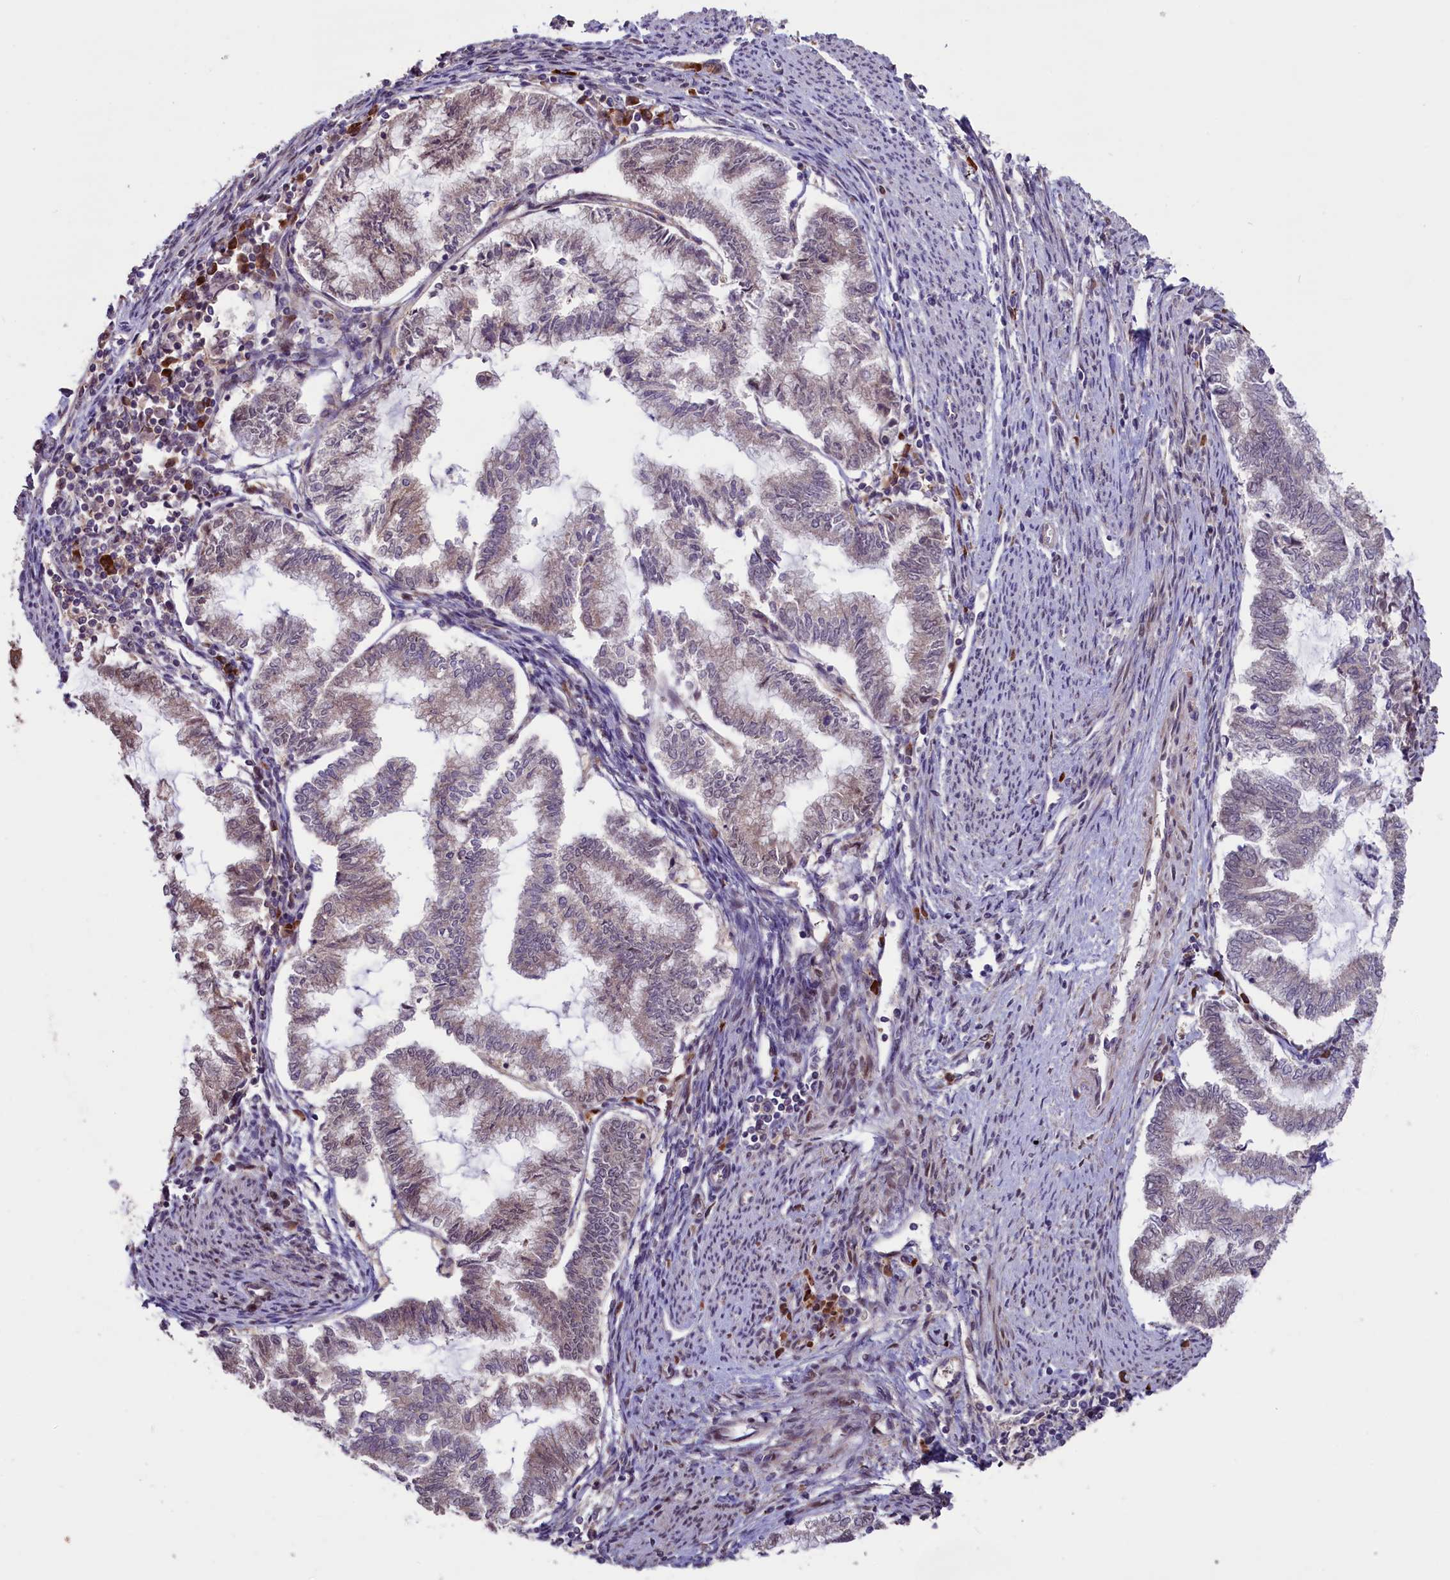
{"staining": {"intensity": "weak", "quantity": "<25%", "location": "cytoplasmic/membranous"}, "tissue": "endometrial cancer", "cell_type": "Tumor cells", "image_type": "cancer", "snomed": [{"axis": "morphology", "description": "Adenocarcinoma, NOS"}, {"axis": "topography", "description": "Endometrium"}], "caption": "The photomicrograph reveals no staining of tumor cells in adenocarcinoma (endometrial).", "gene": "RIC8A", "patient": {"sex": "female", "age": 79}}